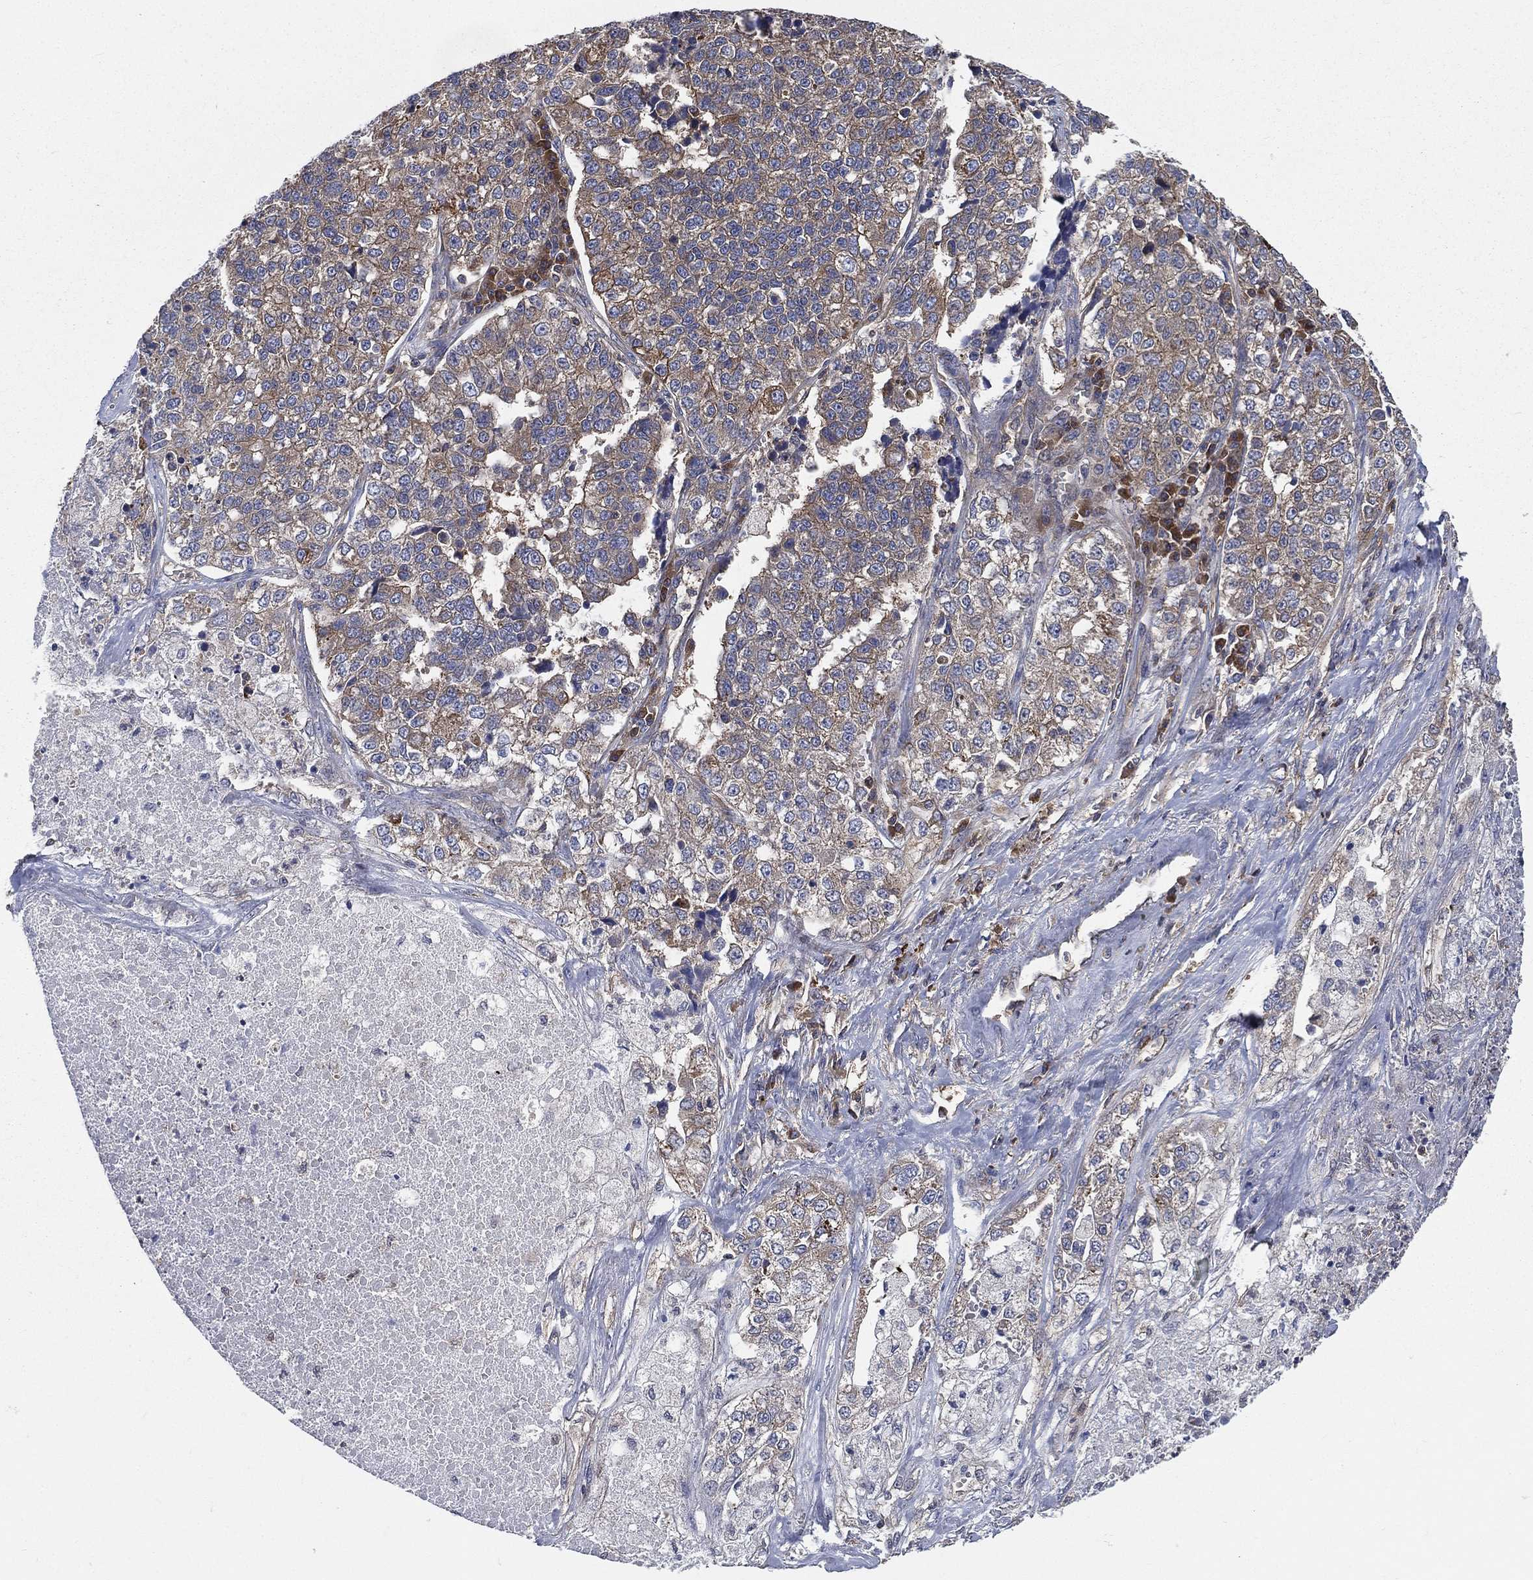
{"staining": {"intensity": "moderate", "quantity": "<25%", "location": "cytoplasmic/membranous"}, "tissue": "lung cancer", "cell_type": "Tumor cells", "image_type": "cancer", "snomed": [{"axis": "morphology", "description": "Adenocarcinoma, NOS"}, {"axis": "topography", "description": "Lung"}], "caption": "Adenocarcinoma (lung) stained for a protein (brown) reveals moderate cytoplasmic/membranous positive positivity in about <25% of tumor cells.", "gene": "SMPD3", "patient": {"sex": "male", "age": 49}}